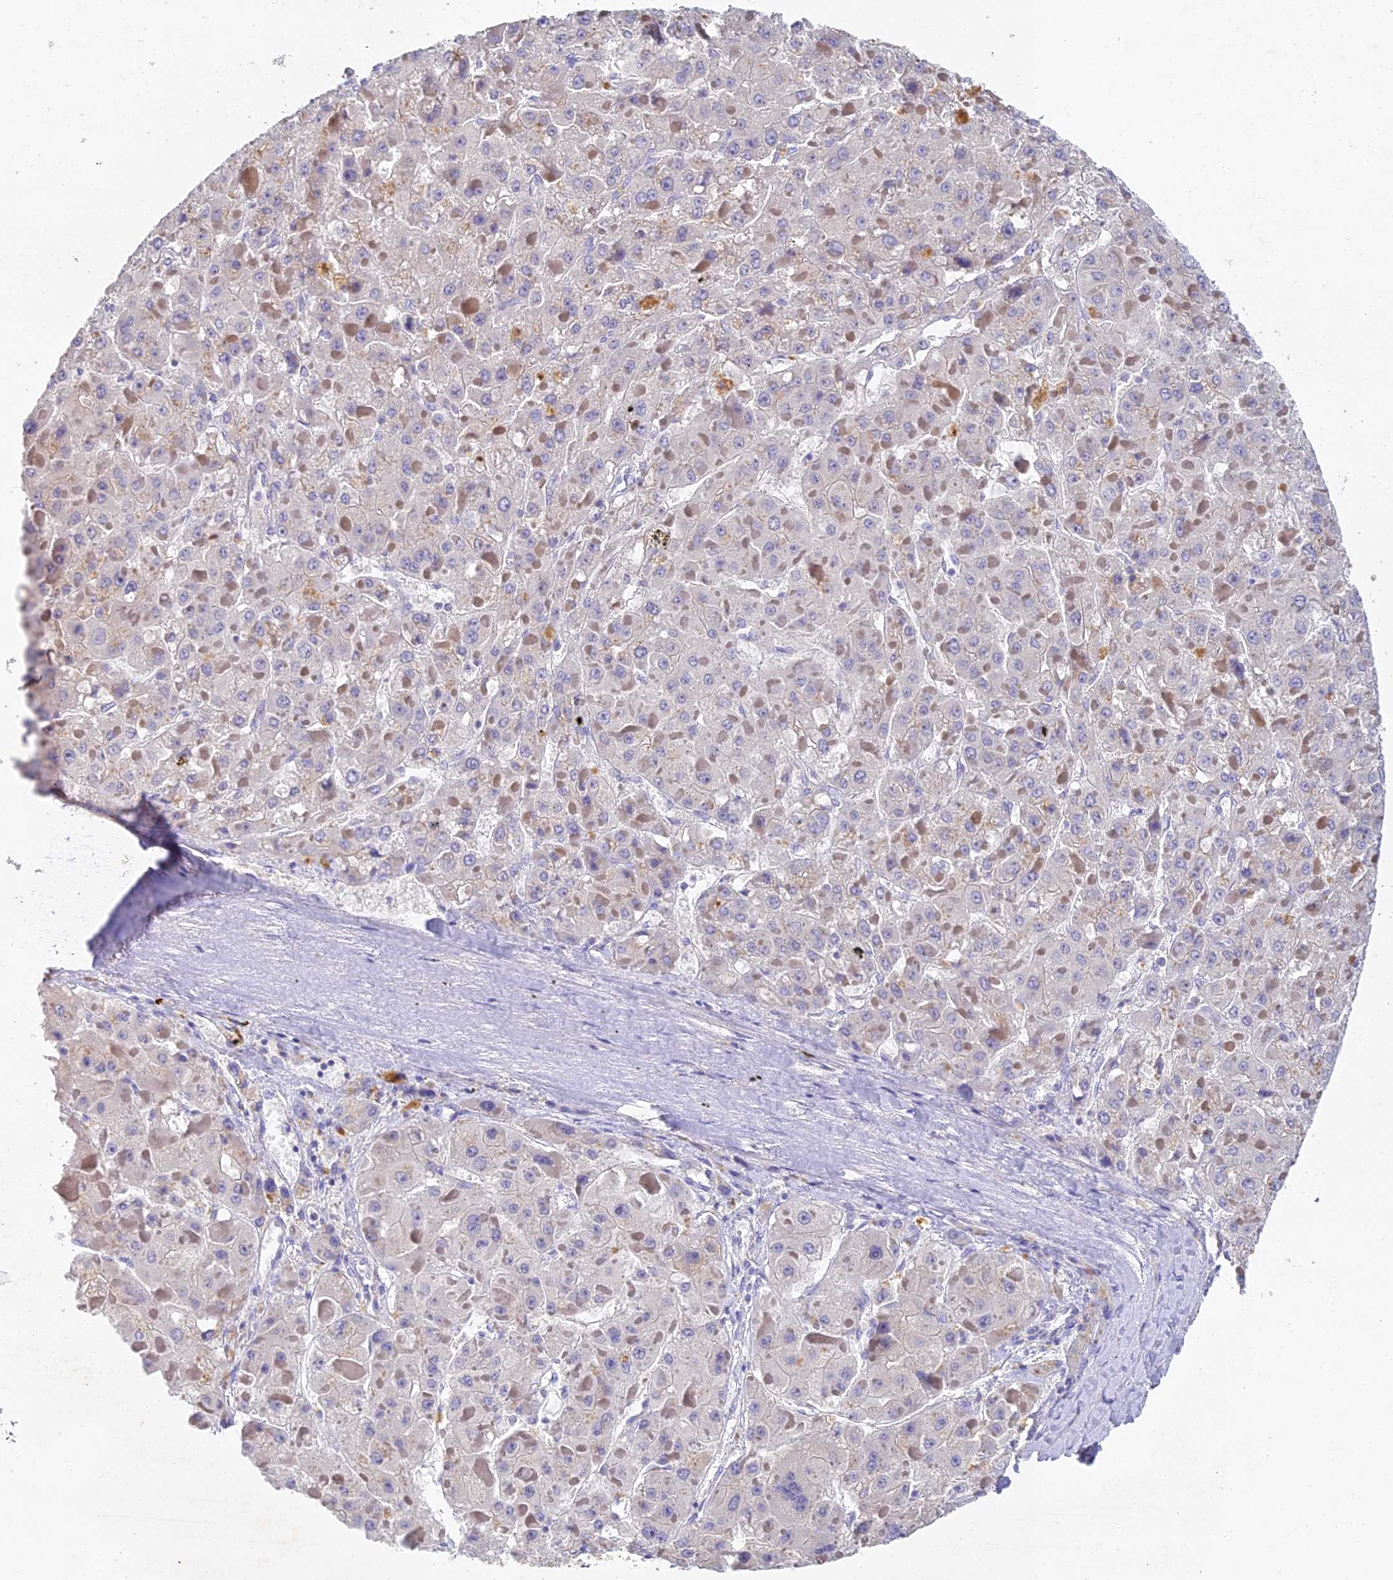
{"staining": {"intensity": "negative", "quantity": "none", "location": "none"}, "tissue": "liver cancer", "cell_type": "Tumor cells", "image_type": "cancer", "snomed": [{"axis": "morphology", "description": "Carcinoma, Hepatocellular, NOS"}, {"axis": "topography", "description": "Liver"}], "caption": "DAB immunohistochemical staining of human liver cancer displays no significant positivity in tumor cells. (Stains: DAB (3,3'-diaminobenzidine) immunohistochemistry (IHC) with hematoxylin counter stain, Microscopy: brightfield microscopy at high magnification).", "gene": "DONSON", "patient": {"sex": "female", "age": 73}}